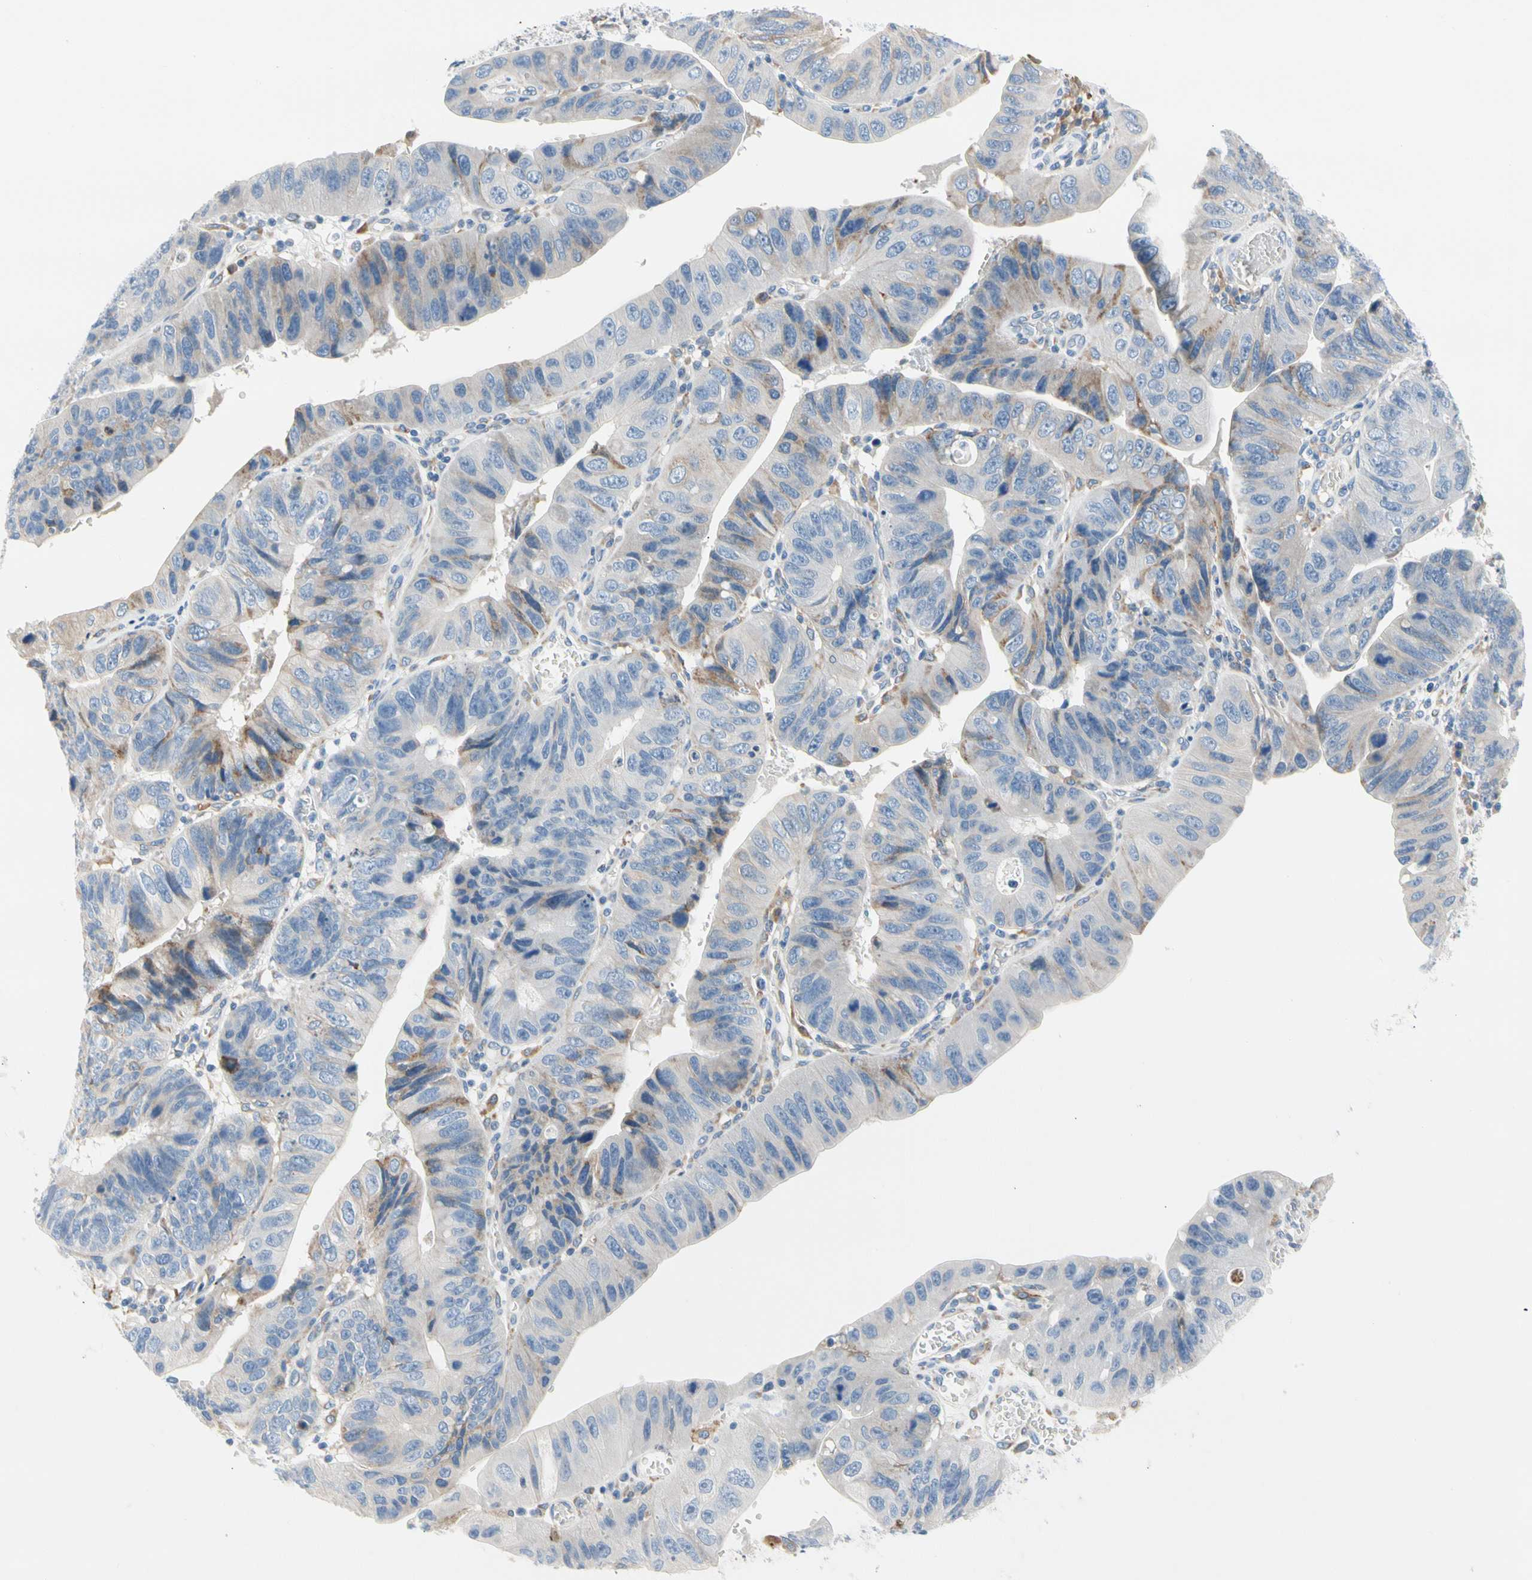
{"staining": {"intensity": "moderate", "quantity": "<25%", "location": "cytoplasmic/membranous"}, "tissue": "stomach cancer", "cell_type": "Tumor cells", "image_type": "cancer", "snomed": [{"axis": "morphology", "description": "Adenocarcinoma, NOS"}, {"axis": "topography", "description": "Stomach"}], "caption": "High-power microscopy captured an immunohistochemistry image of stomach cancer, revealing moderate cytoplasmic/membranous positivity in approximately <25% of tumor cells.", "gene": "STXBP1", "patient": {"sex": "male", "age": 59}}